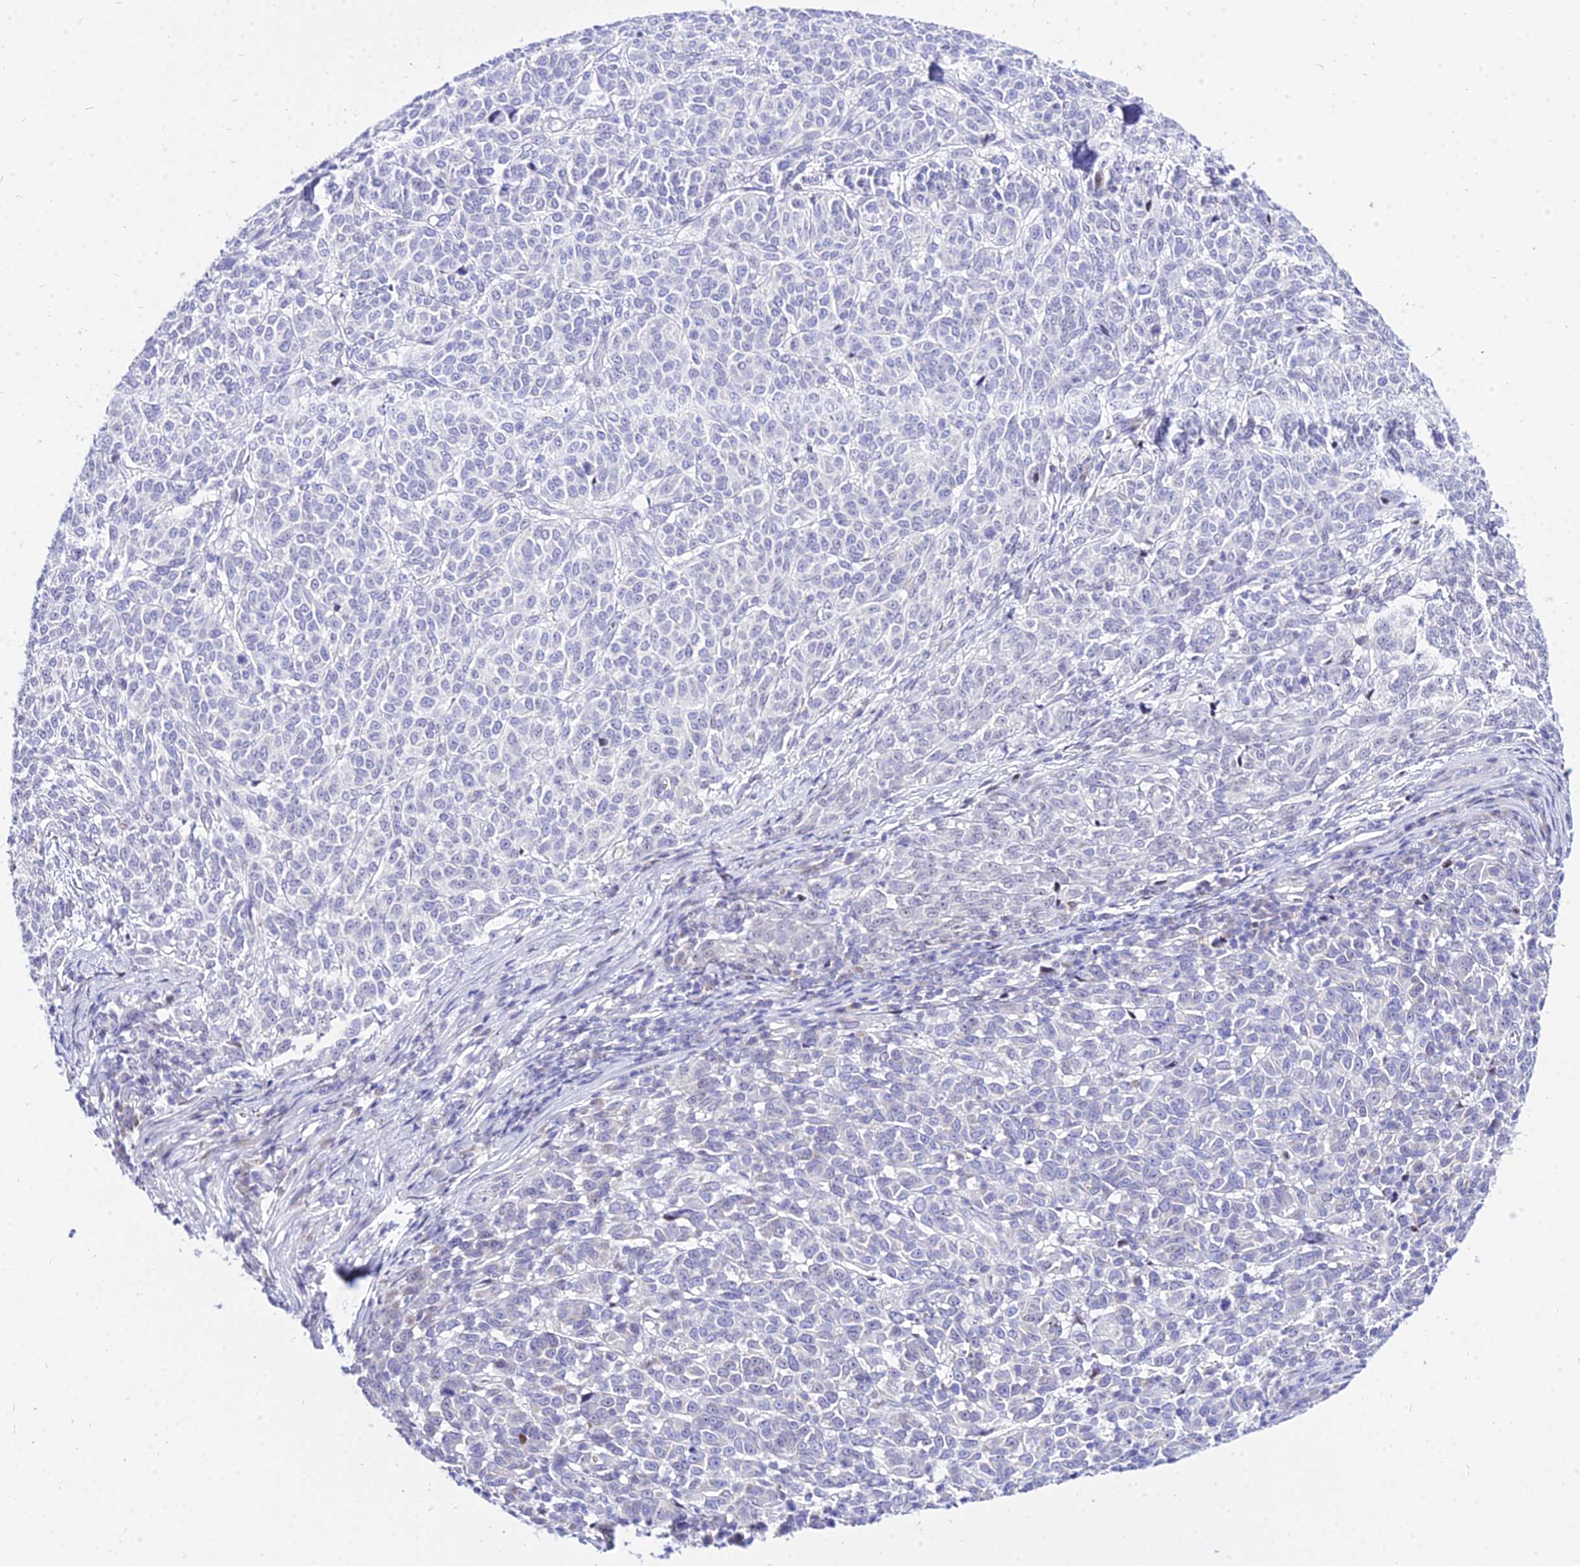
{"staining": {"intensity": "negative", "quantity": "none", "location": "none"}, "tissue": "melanoma", "cell_type": "Tumor cells", "image_type": "cancer", "snomed": [{"axis": "morphology", "description": "Malignant melanoma, NOS"}, {"axis": "topography", "description": "Skin"}], "caption": "This is an IHC image of human malignant melanoma. There is no positivity in tumor cells.", "gene": "CARD18", "patient": {"sex": "male", "age": 49}}